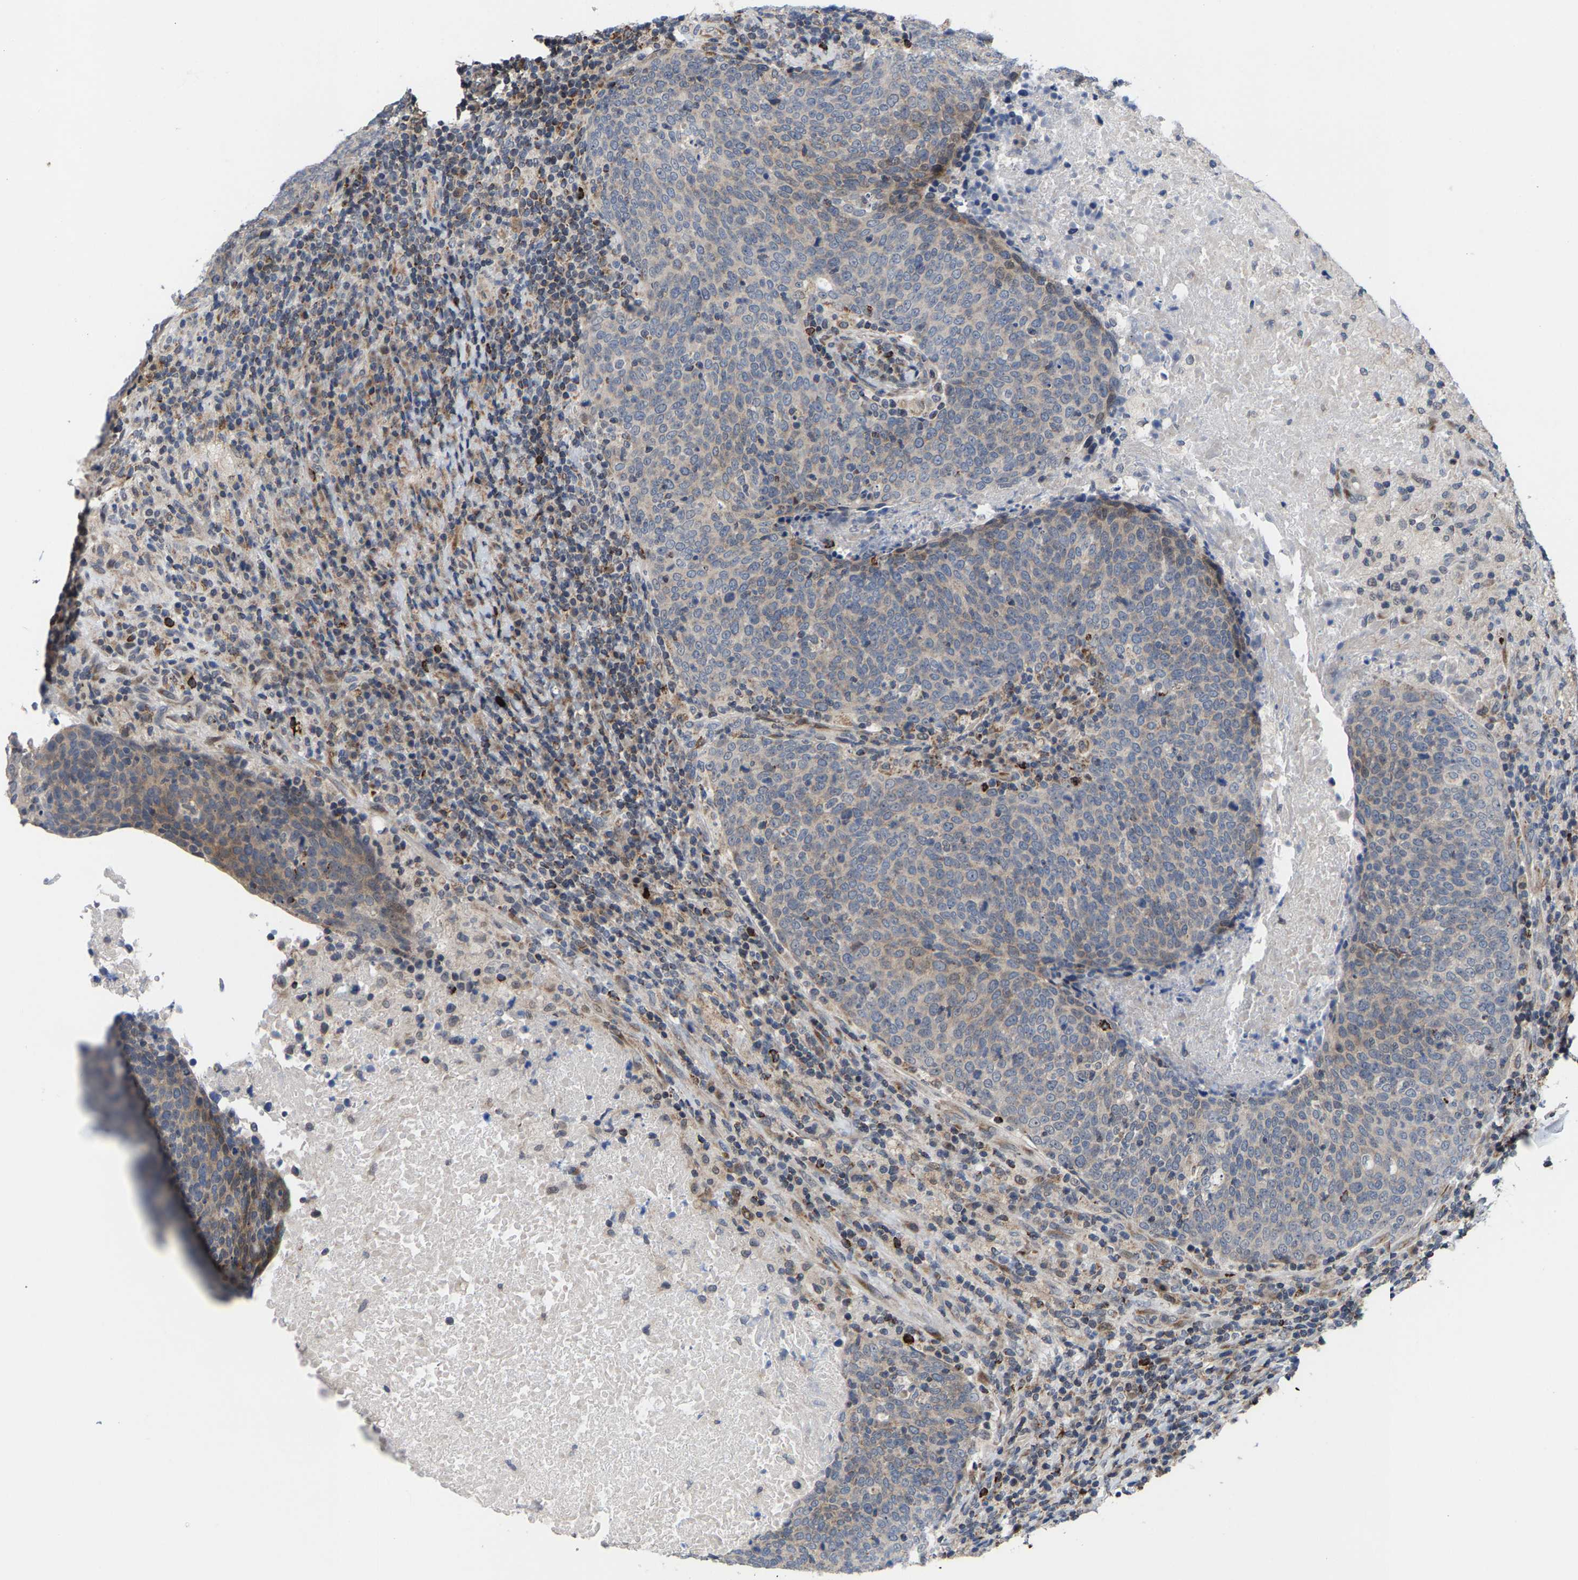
{"staining": {"intensity": "weak", "quantity": "<25%", "location": "cytoplasmic/membranous"}, "tissue": "head and neck cancer", "cell_type": "Tumor cells", "image_type": "cancer", "snomed": [{"axis": "morphology", "description": "Squamous cell carcinoma, NOS"}, {"axis": "morphology", "description": "Squamous cell carcinoma, metastatic, NOS"}, {"axis": "topography", "description": "Lymph node"}, {"axis": "topography", "description": "Head-Neck"}], "caption": "There is no significant expression in tumor cells of squamous cell carcinoma (head and neck).", "gene": "TDRKH", "patient": {"sex": "male", "age": 62}}